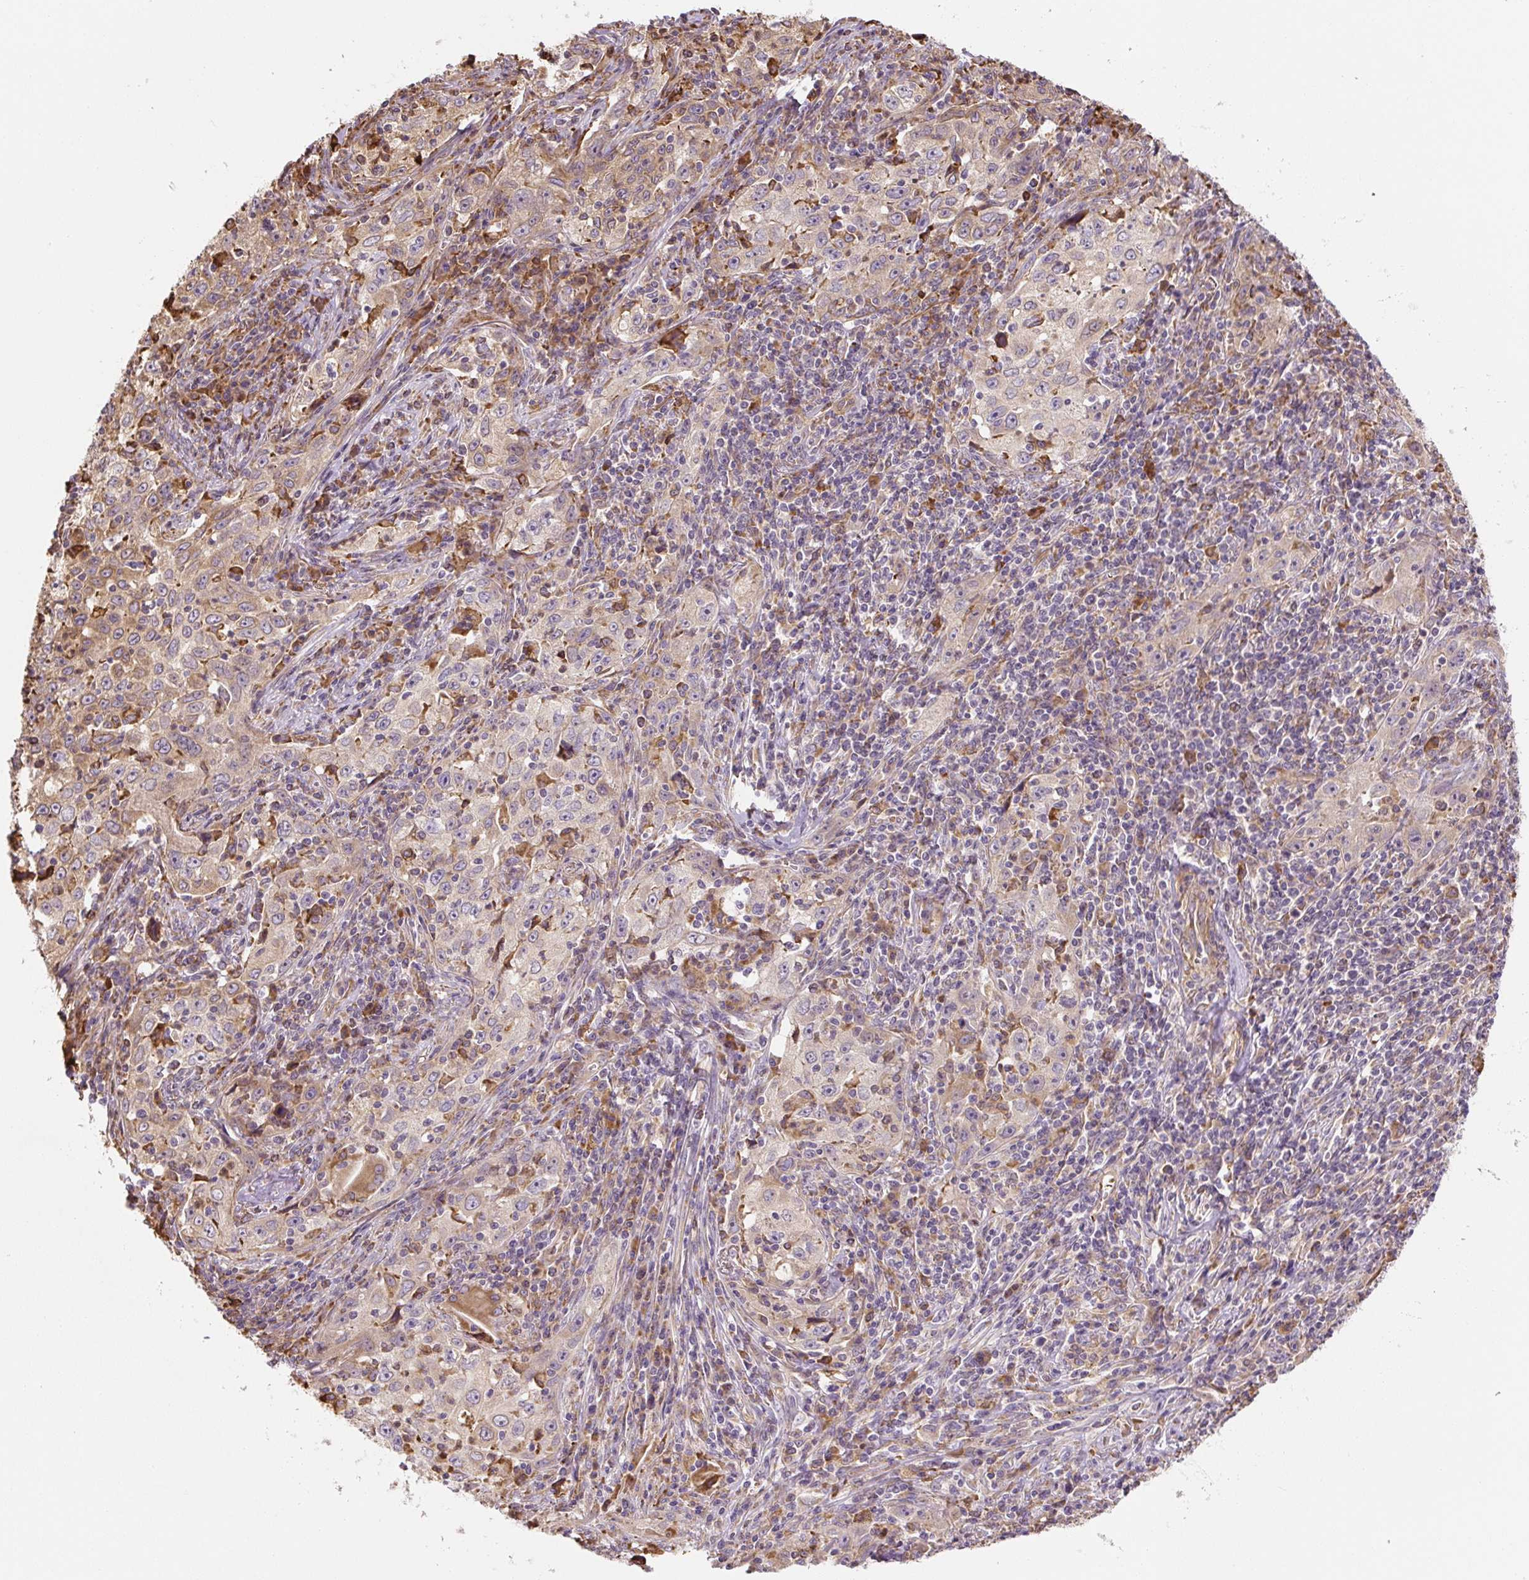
{"staining": {"intensity": "weak", "quantity": "25%-75%", "location": "cytoplasmic/membranous"}, "tissue": "lung cancer", "cell_type": "Tumor cells", "image_type": "cancer", "snomed": [{"axis": "morphology", "description": "Squamous cell carcinoma, NOS"}, {"axis": "topography", "description": "Lung"}], "caption": "Immunohistochemical staining of lung squamous cell carcinoma displays low levels of weak cytoplasmic/membranous expression in about 25%-75% of tumor cells.", "gene": "RASA1", "patient": {"sex": "male", "age": 71}}